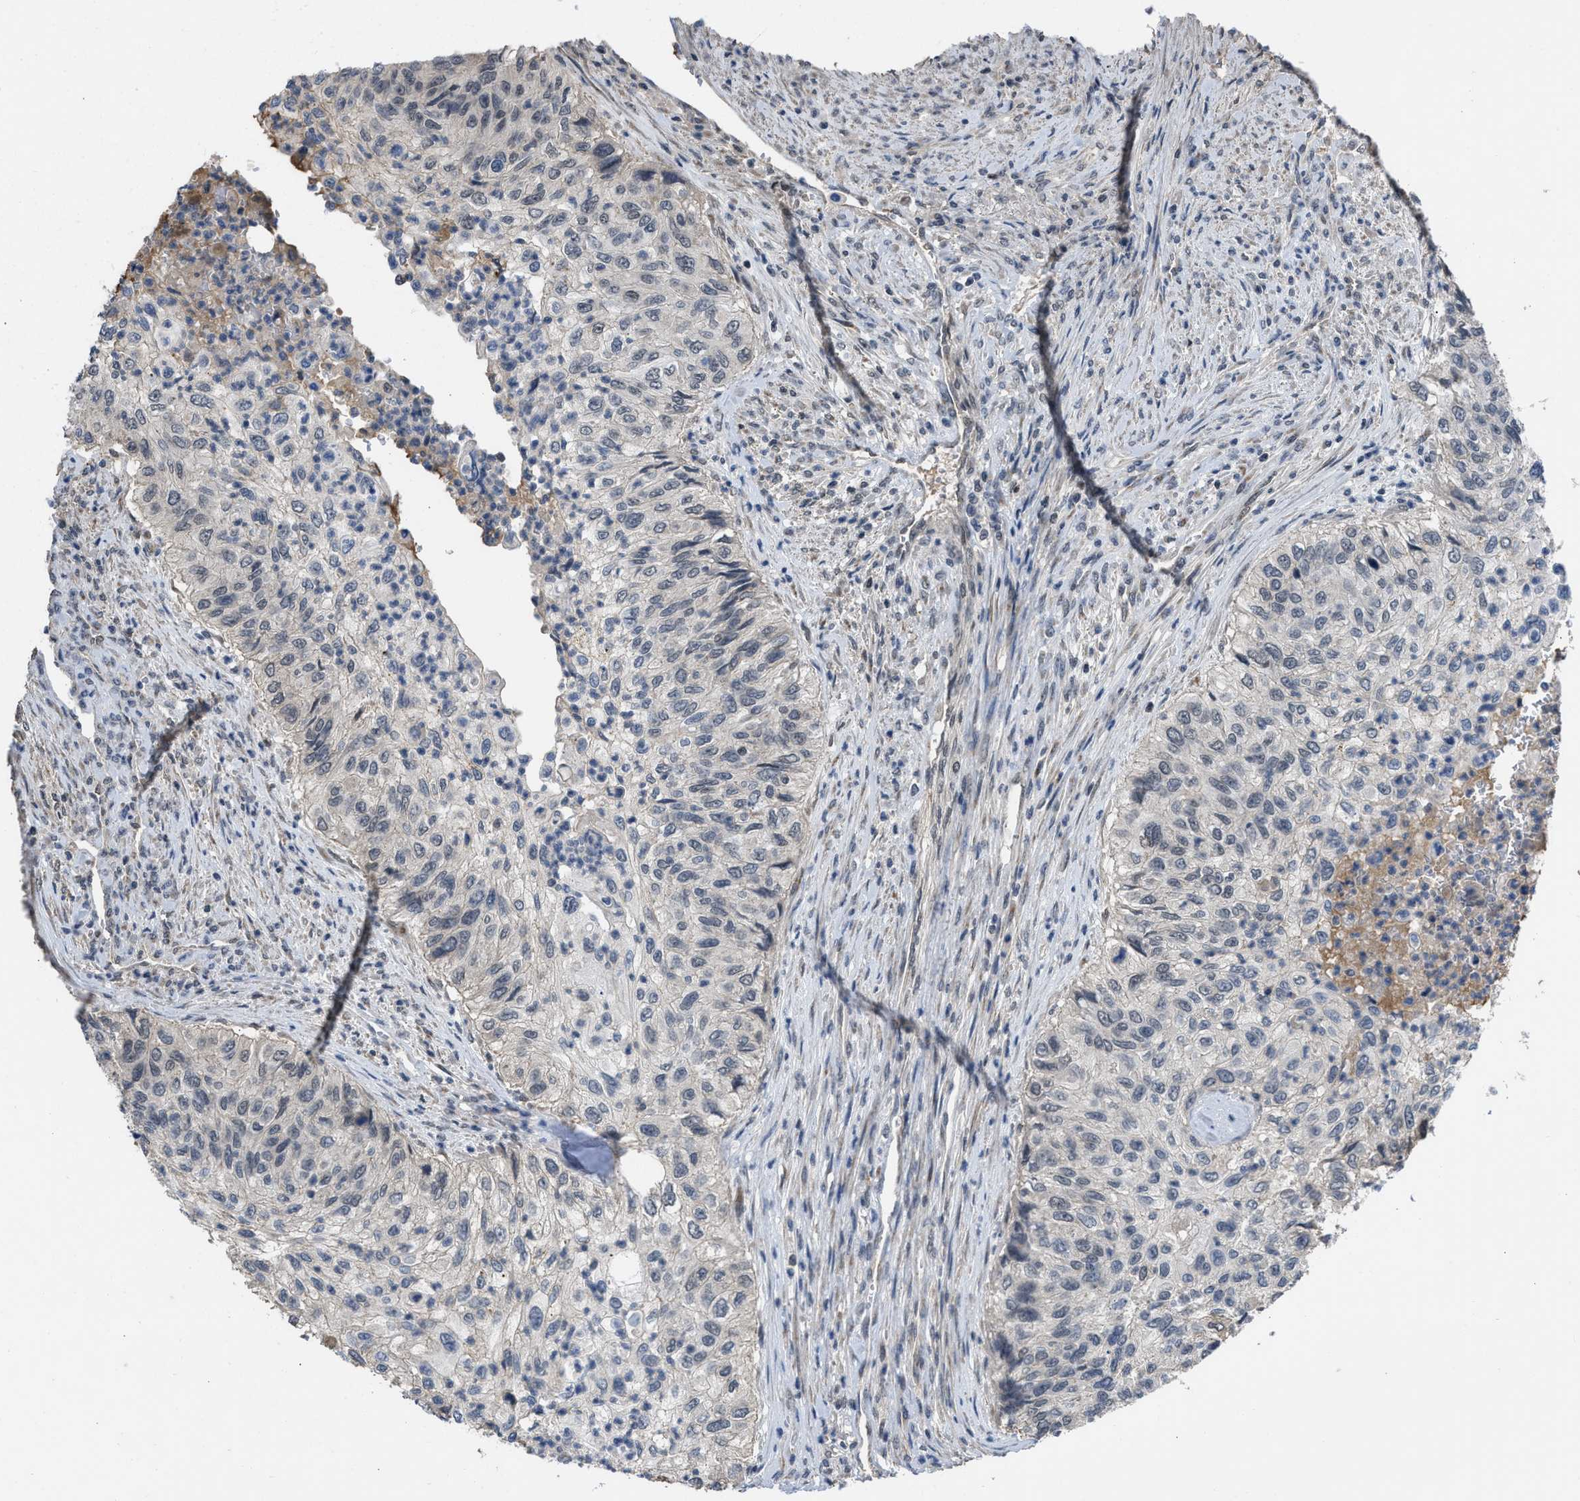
{"staining": {"intensity": "weak", "quantity": "<25%", "location": "nuclear"}, "tissue": "urothelial cancer", "cell_type": "Tumor cells", "image_type": "cancer", "snomed": [{"axis": "morphology", "description": "Urothelial carcinoma, High grade"}, {"axis": "topography", "description": "Urinary bladder"}], "caption": "Immunohistochemistry image of human high-grade urothelial carcinoma stained for a protein (brown), which exhibits no positivity in tumor cells.", "gene": "TERF2IP", "patient": {"sex": "female", "age": 60}}